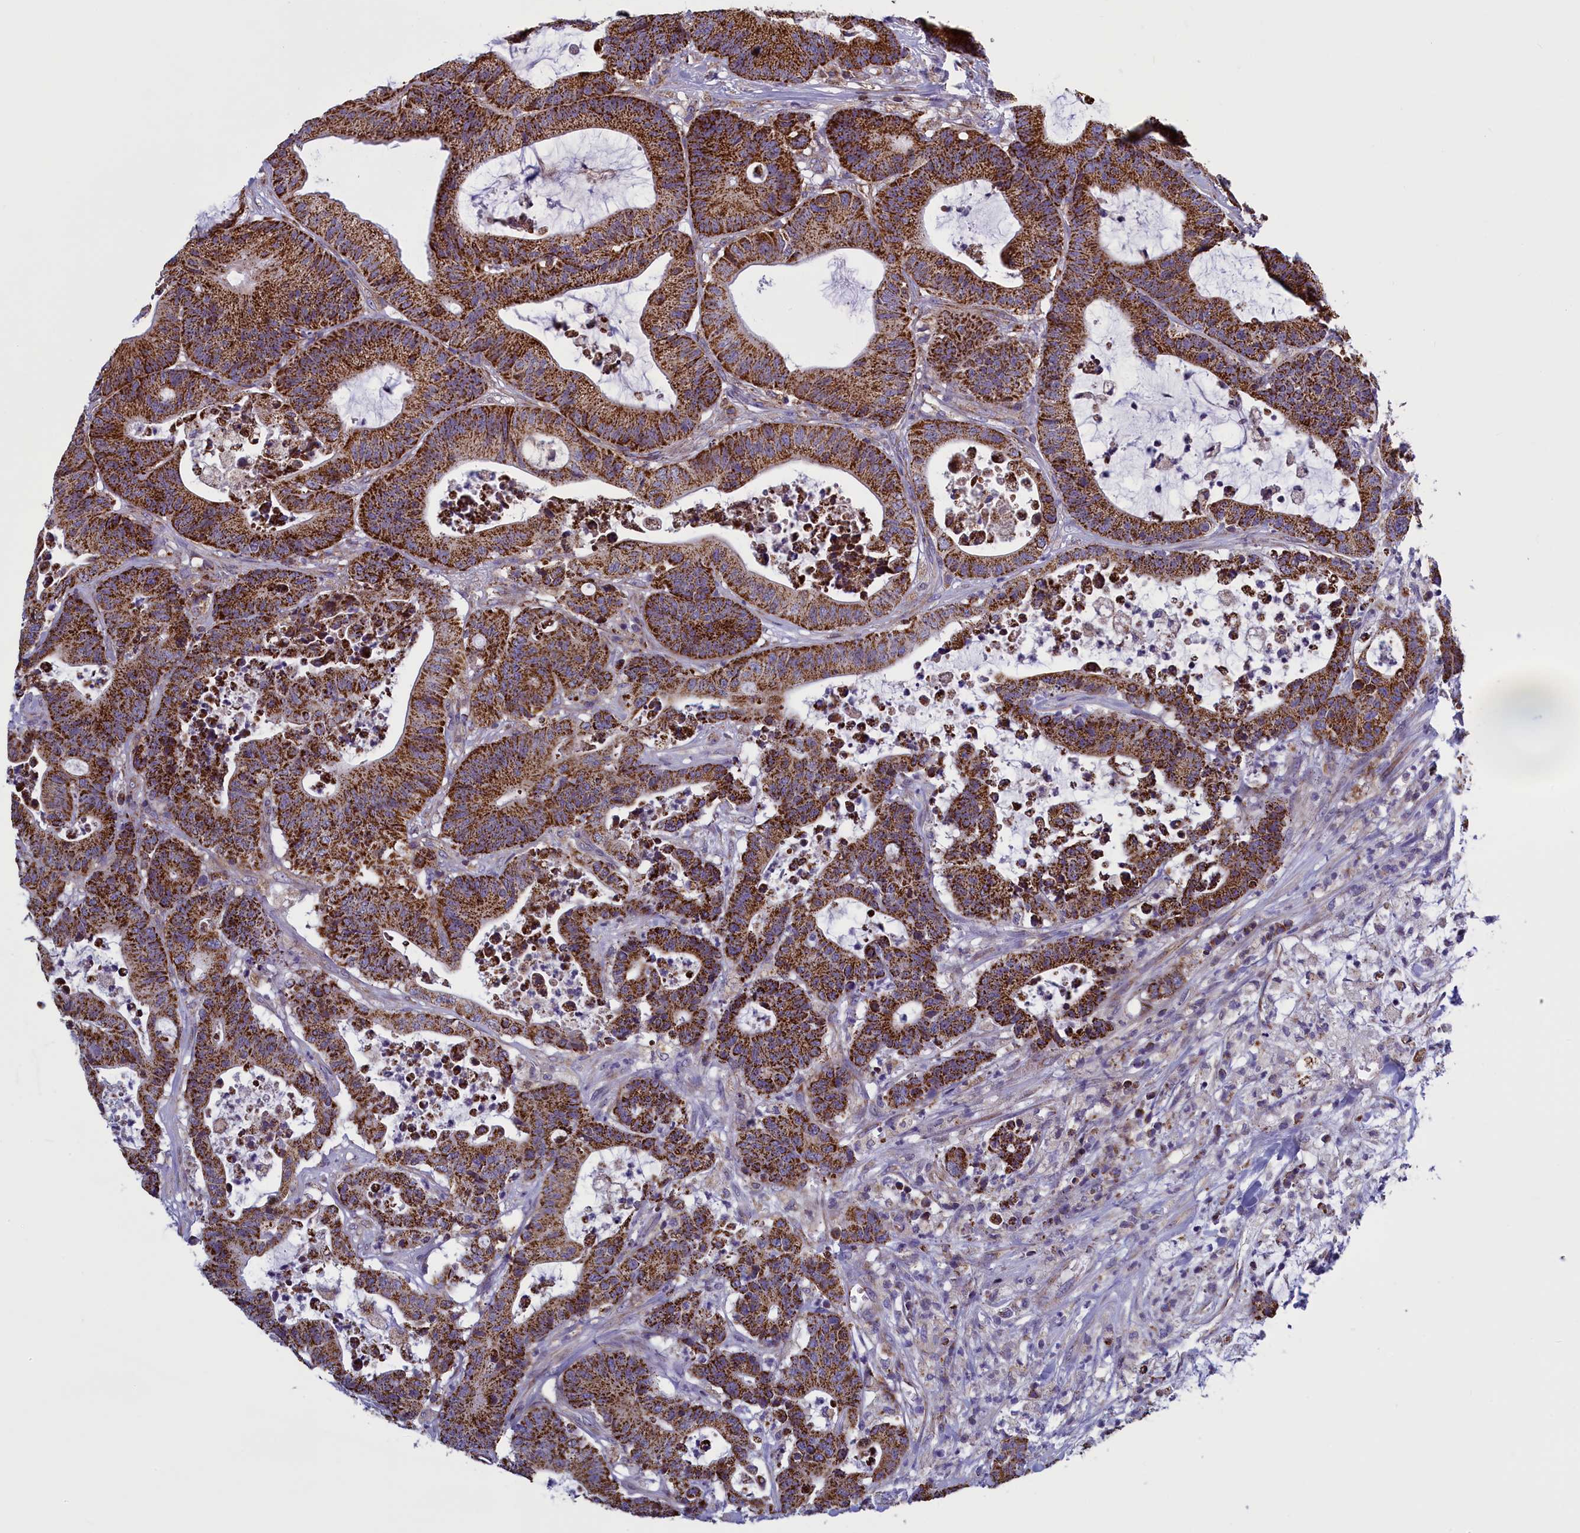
{"staining": {"intensity": "strong", "quantity": ">75%", "location": "cytoplasmic/membranous"}, "tissue": "colorectal cancer", "cell_type": "Tumor cells", "image_type": "cancer", "snomed": [{"axis": "morphology", "description": "Adenocarcinoma, NOS"}, {"axis": "topography", "description": "Colon"}], "caption": "Colorectal cancer stained with DAB immunohistochemistry (IHC) exhibits high levels of strong cytoplasmic/membranous staining in approximately >75% of tumor cells. (IHC, brightfield microscopy, high magnification).", "gene": "IFT122", "patient": {"sex": "female", "age": 84}}